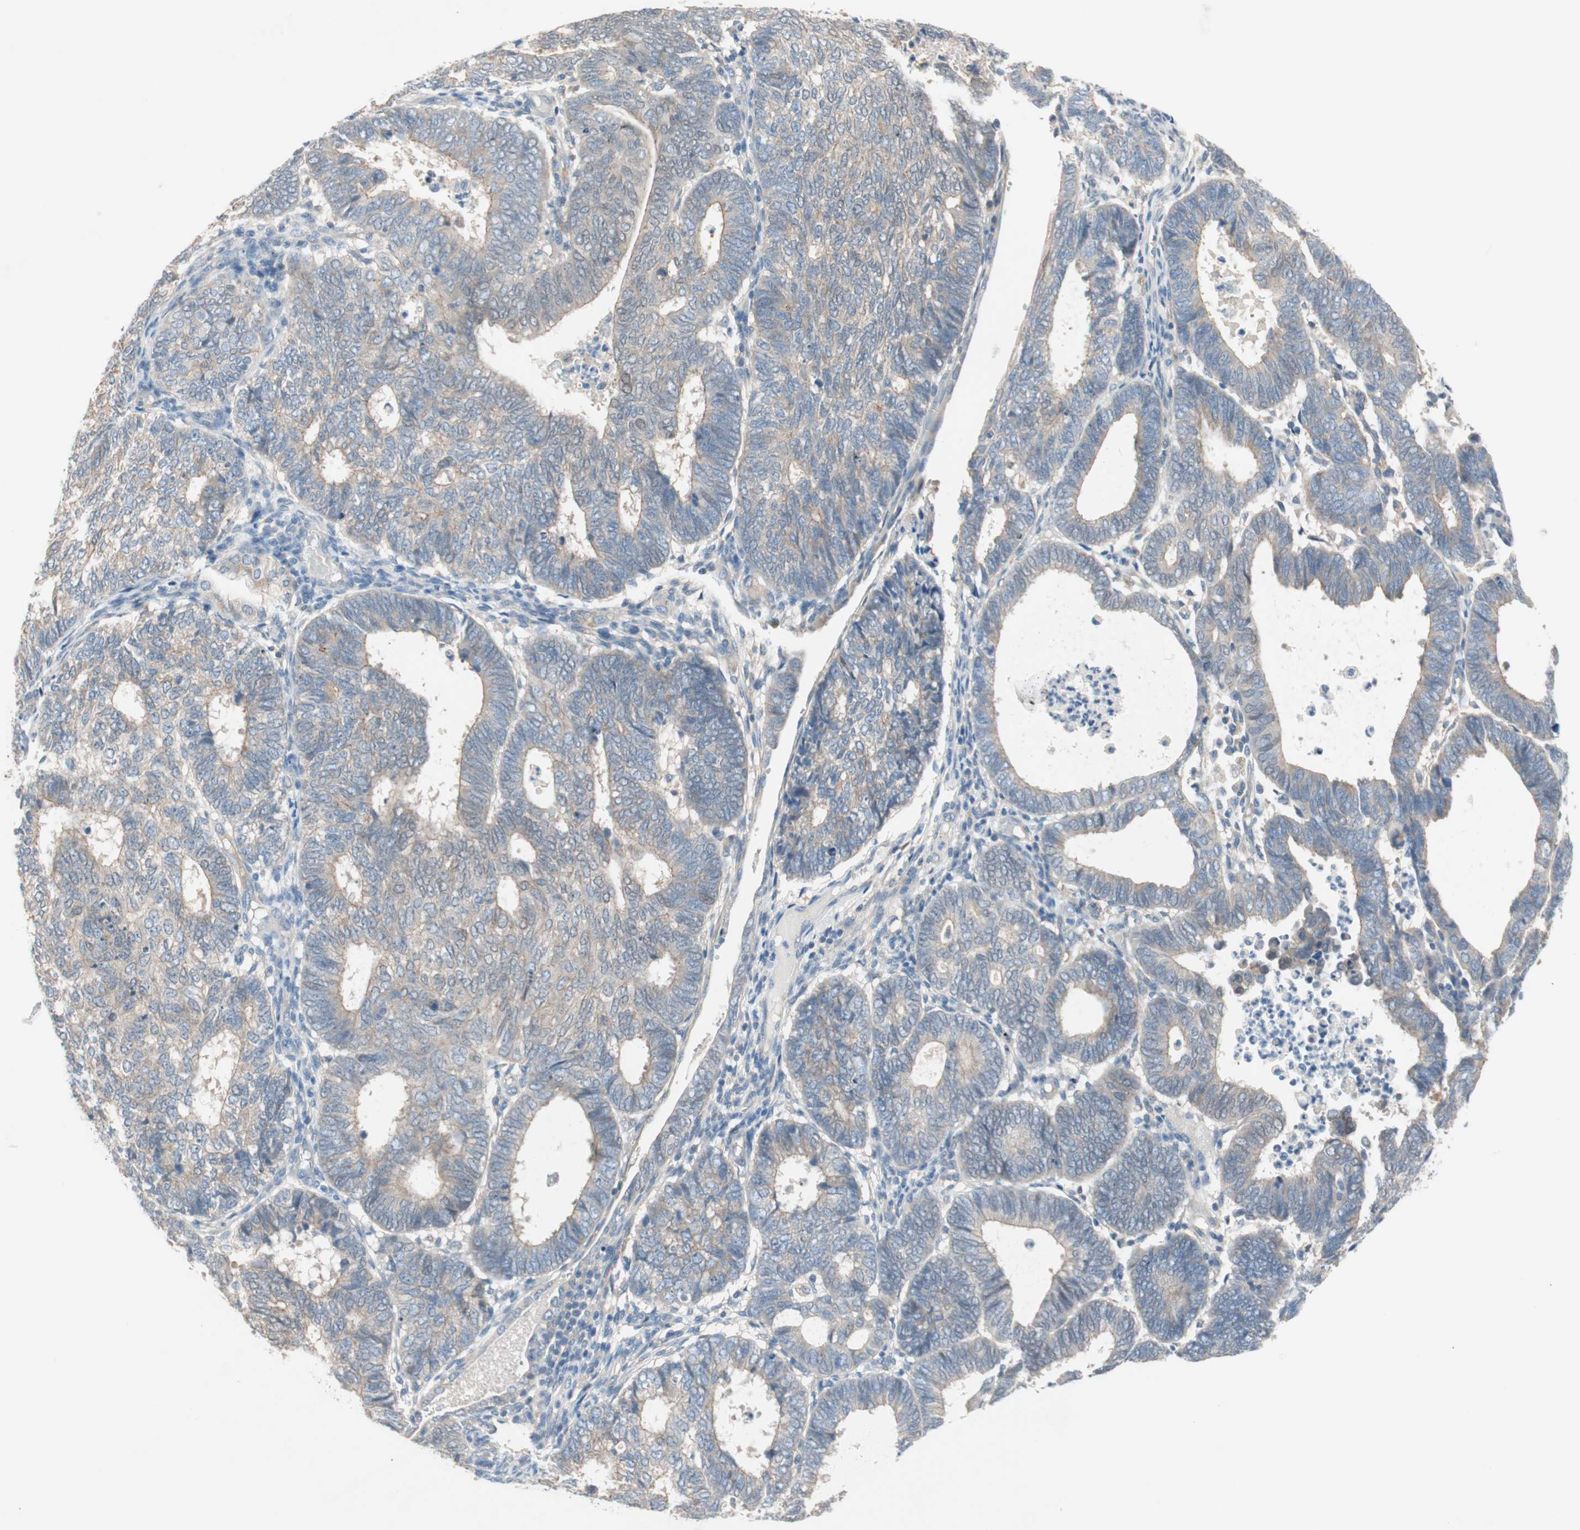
{"staining": {"intensity": "weak", "quantity": "<25%", "location": "cytoplasmic/membranous"}, "tissue": "endometrial cancer", "cell_type": "Tumor cells", "image_type": "cancer", "snomed": [{"axis": "morphology", "description": "Adenocarcinoma, NOS"}, {"axis": "topography", "description": "Uterus"}], "caption": "There is no significant staining in tumor cells of endometrial adenocarcinoma.", "gene": "GLUL", "patient": {"sex": "female", "age": 60}}